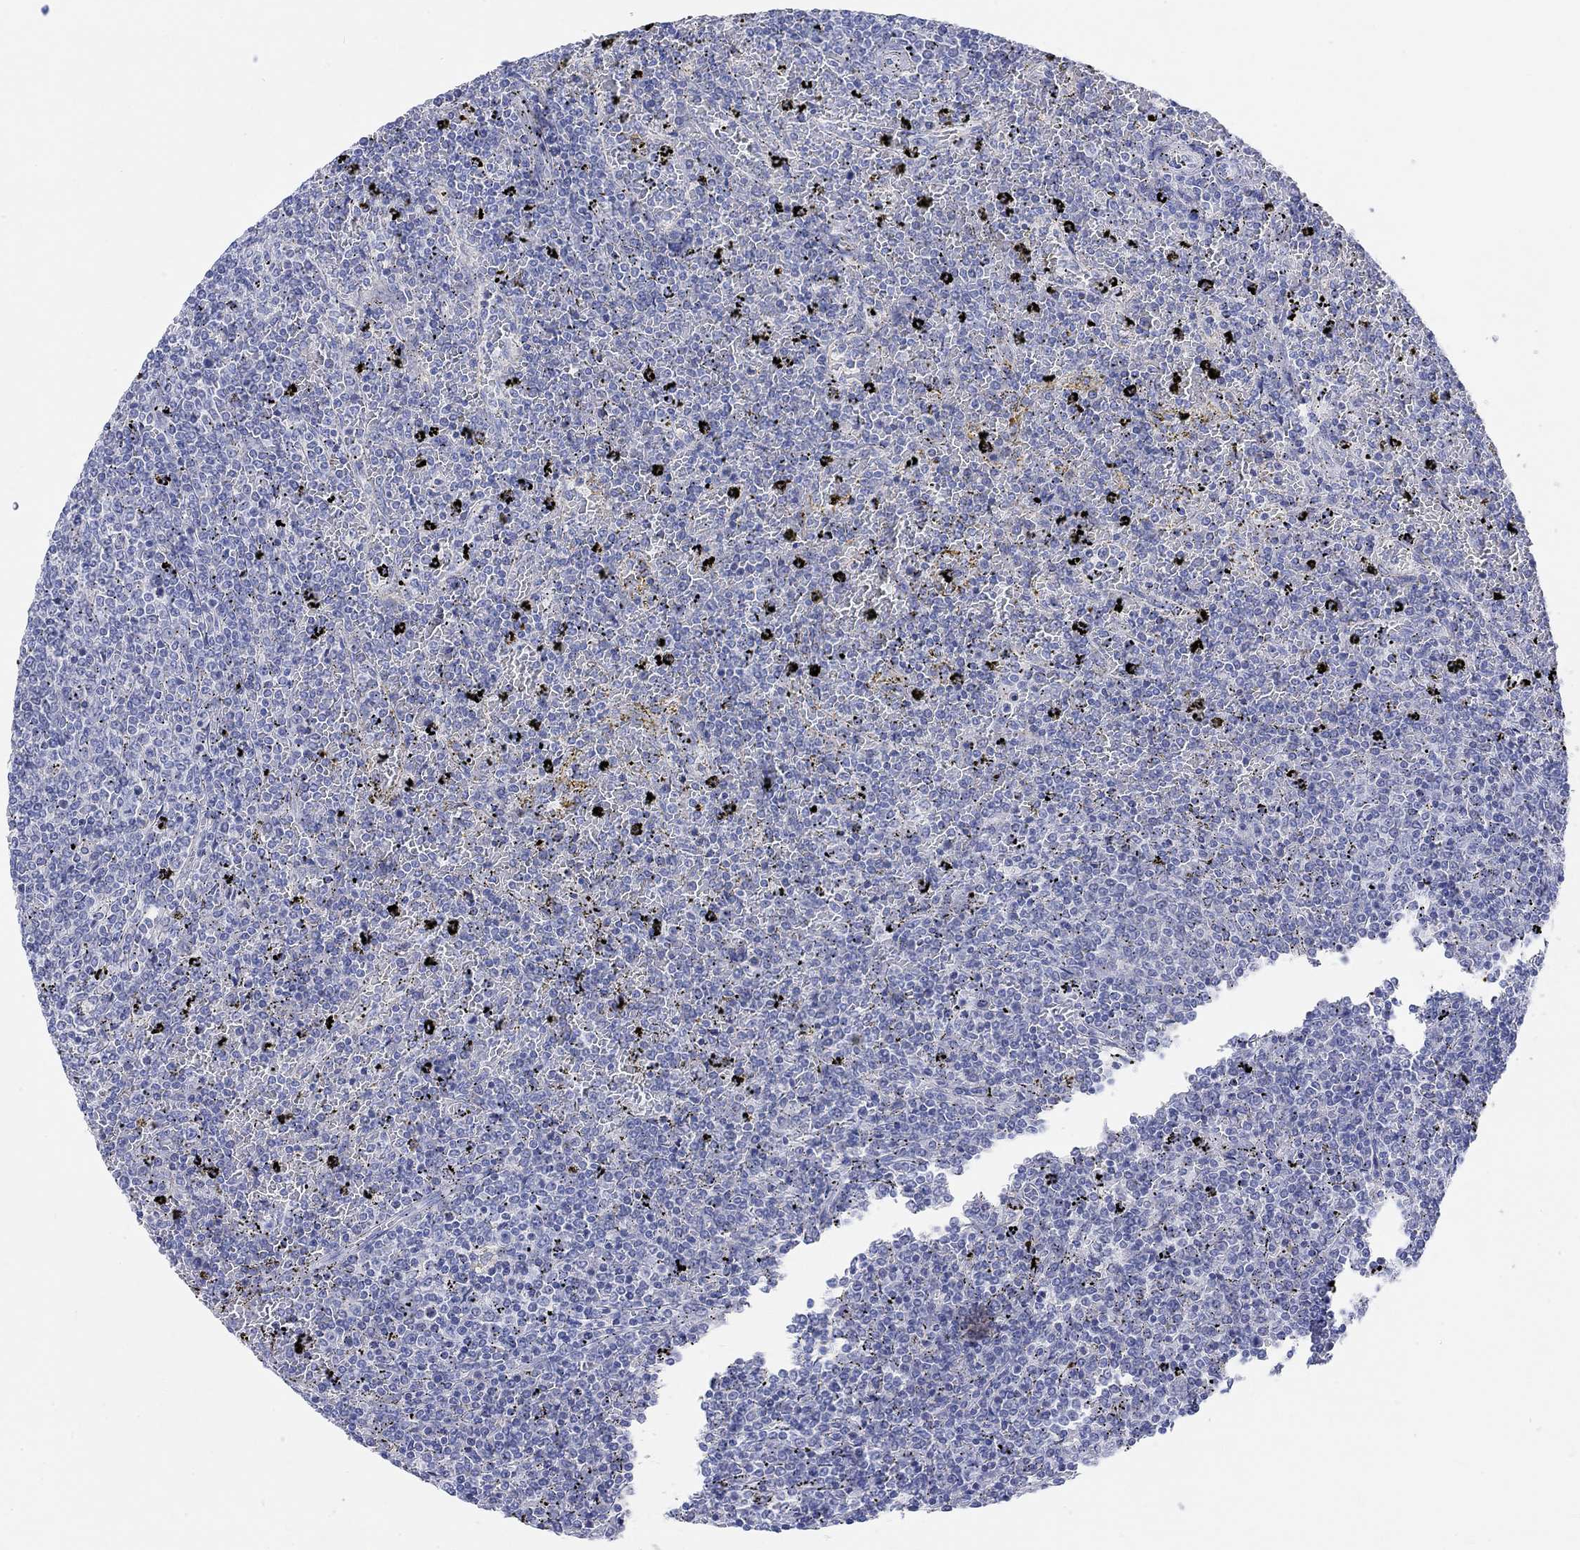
{"staining": {"intensity": "negative", "quantity": "none", "location": "none"}, "tissue": "lymphoma", "cell_type": "Tumor cells", "image_type": "cancer", "snomed": [{"axis": "morphology", "description": "Malignant lymphoma, non-Hodgkin's type, Low grade"}, {"axis": "topography", "description": "Spleen"}], "caption": "Tumor cells show no significant protein positivity in malignant lymphoma, non-Hodgkin's type (low-grade). The staining was performed using DAB (3,3'-diaminobenzidine) to visualize the protein expression in brown, while the nuclei were stained in blue with hematoxylin (Magnification: 20x).", "gene": "REEP6", "patient": {"sex": "female", "age": 77}}